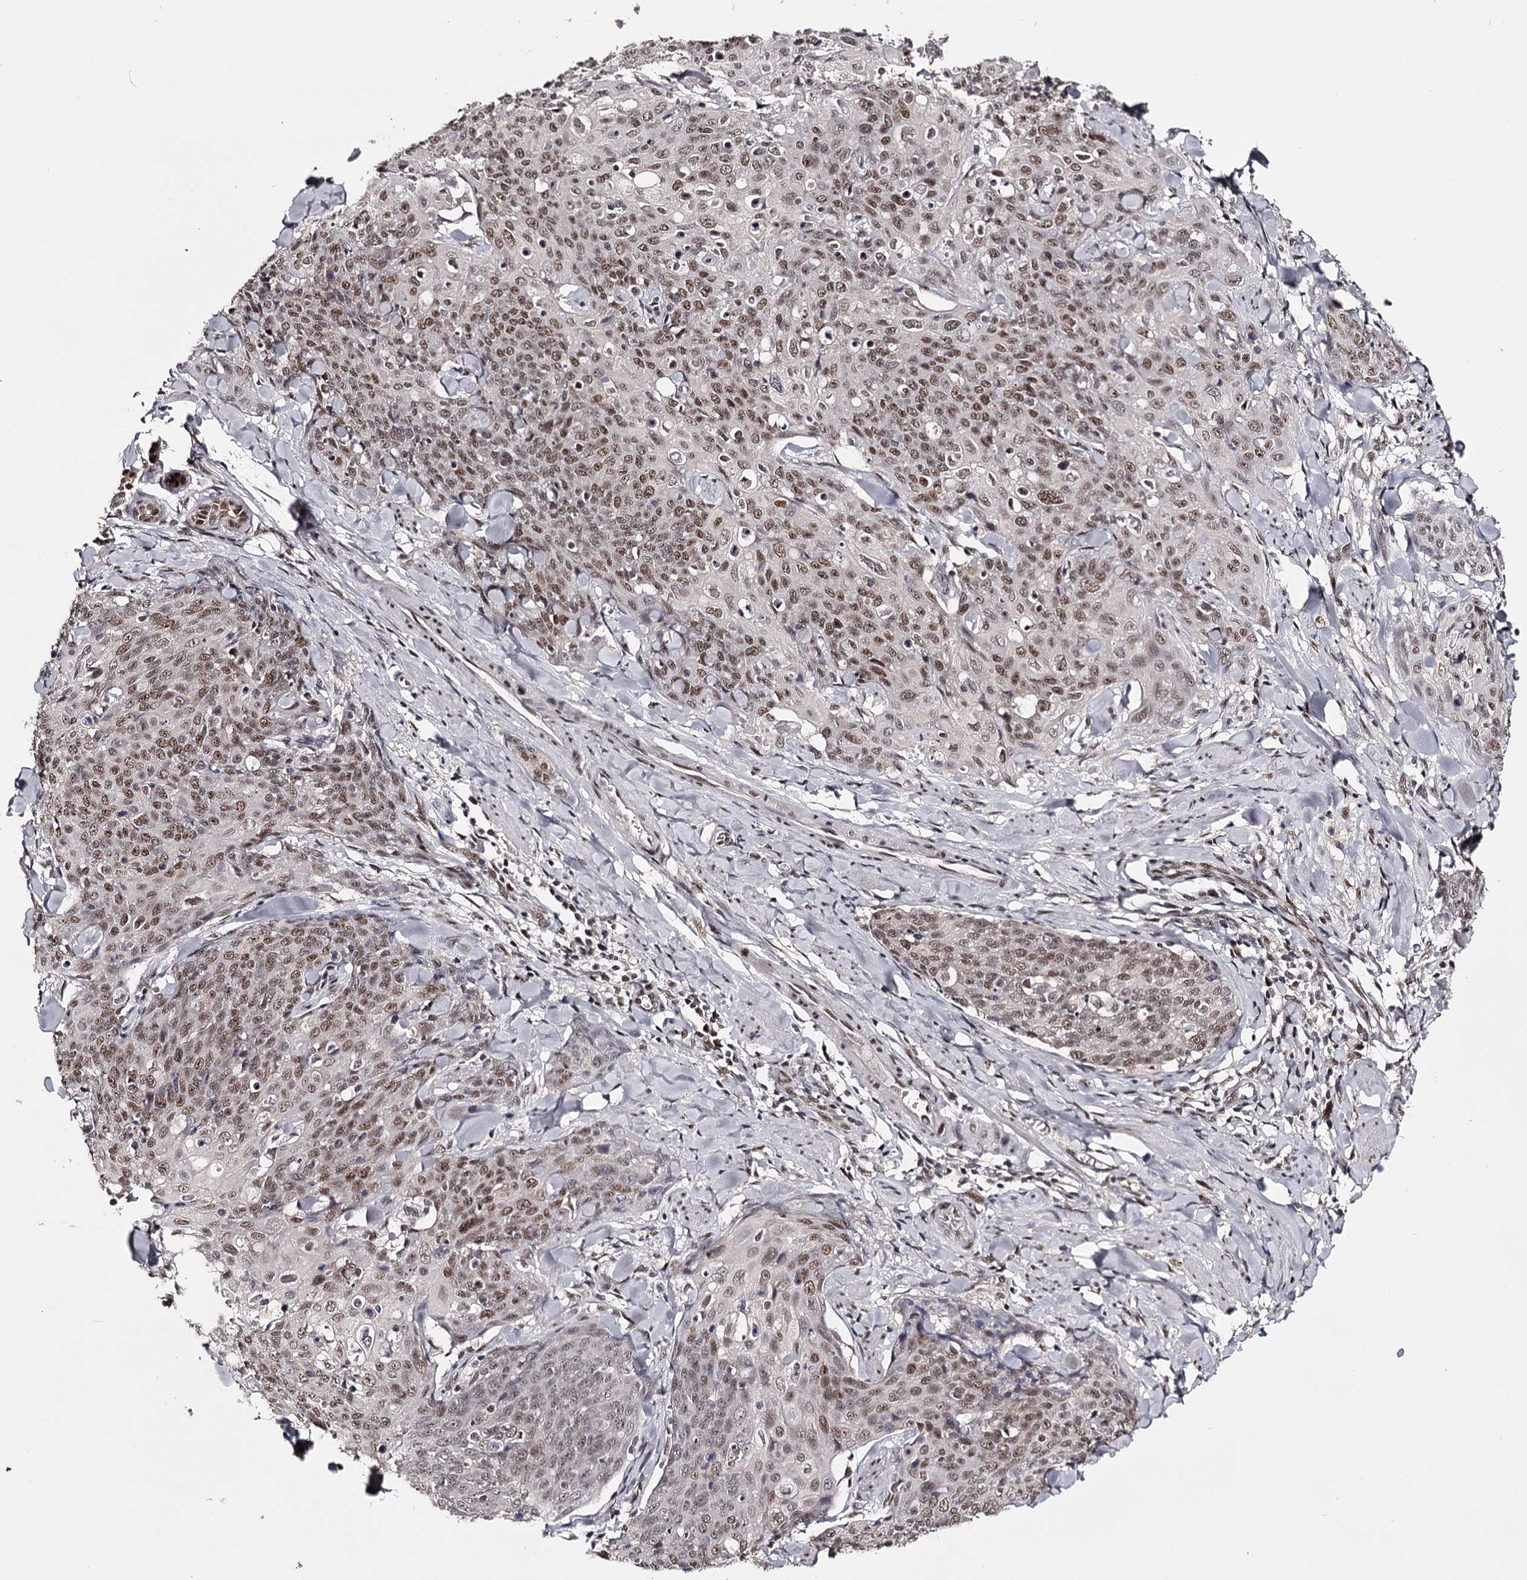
{"staining": {"intensity": "moderate", "quantity": ">75%", "location": "nuclear"}, "tissue": "skin cancer", "cell_type": "Tumor cells", "image_type": "cancer", "snomed": [{"axis": "morphology", "description": "Squamous cell carcinoma, NOS"}, {"axis": "topography", "description": "Skin"}, {"axis": "topography", "description": "Vulva"}], "caption": "A histopathology image showing moderate nuclear staining in about >75% of tumor cells in squamous cell carcinoma (skin), as visualized by brown immunohistochemical staining.", "gene": "TTC33", "patient": {"sex": "female", "age": 85}}